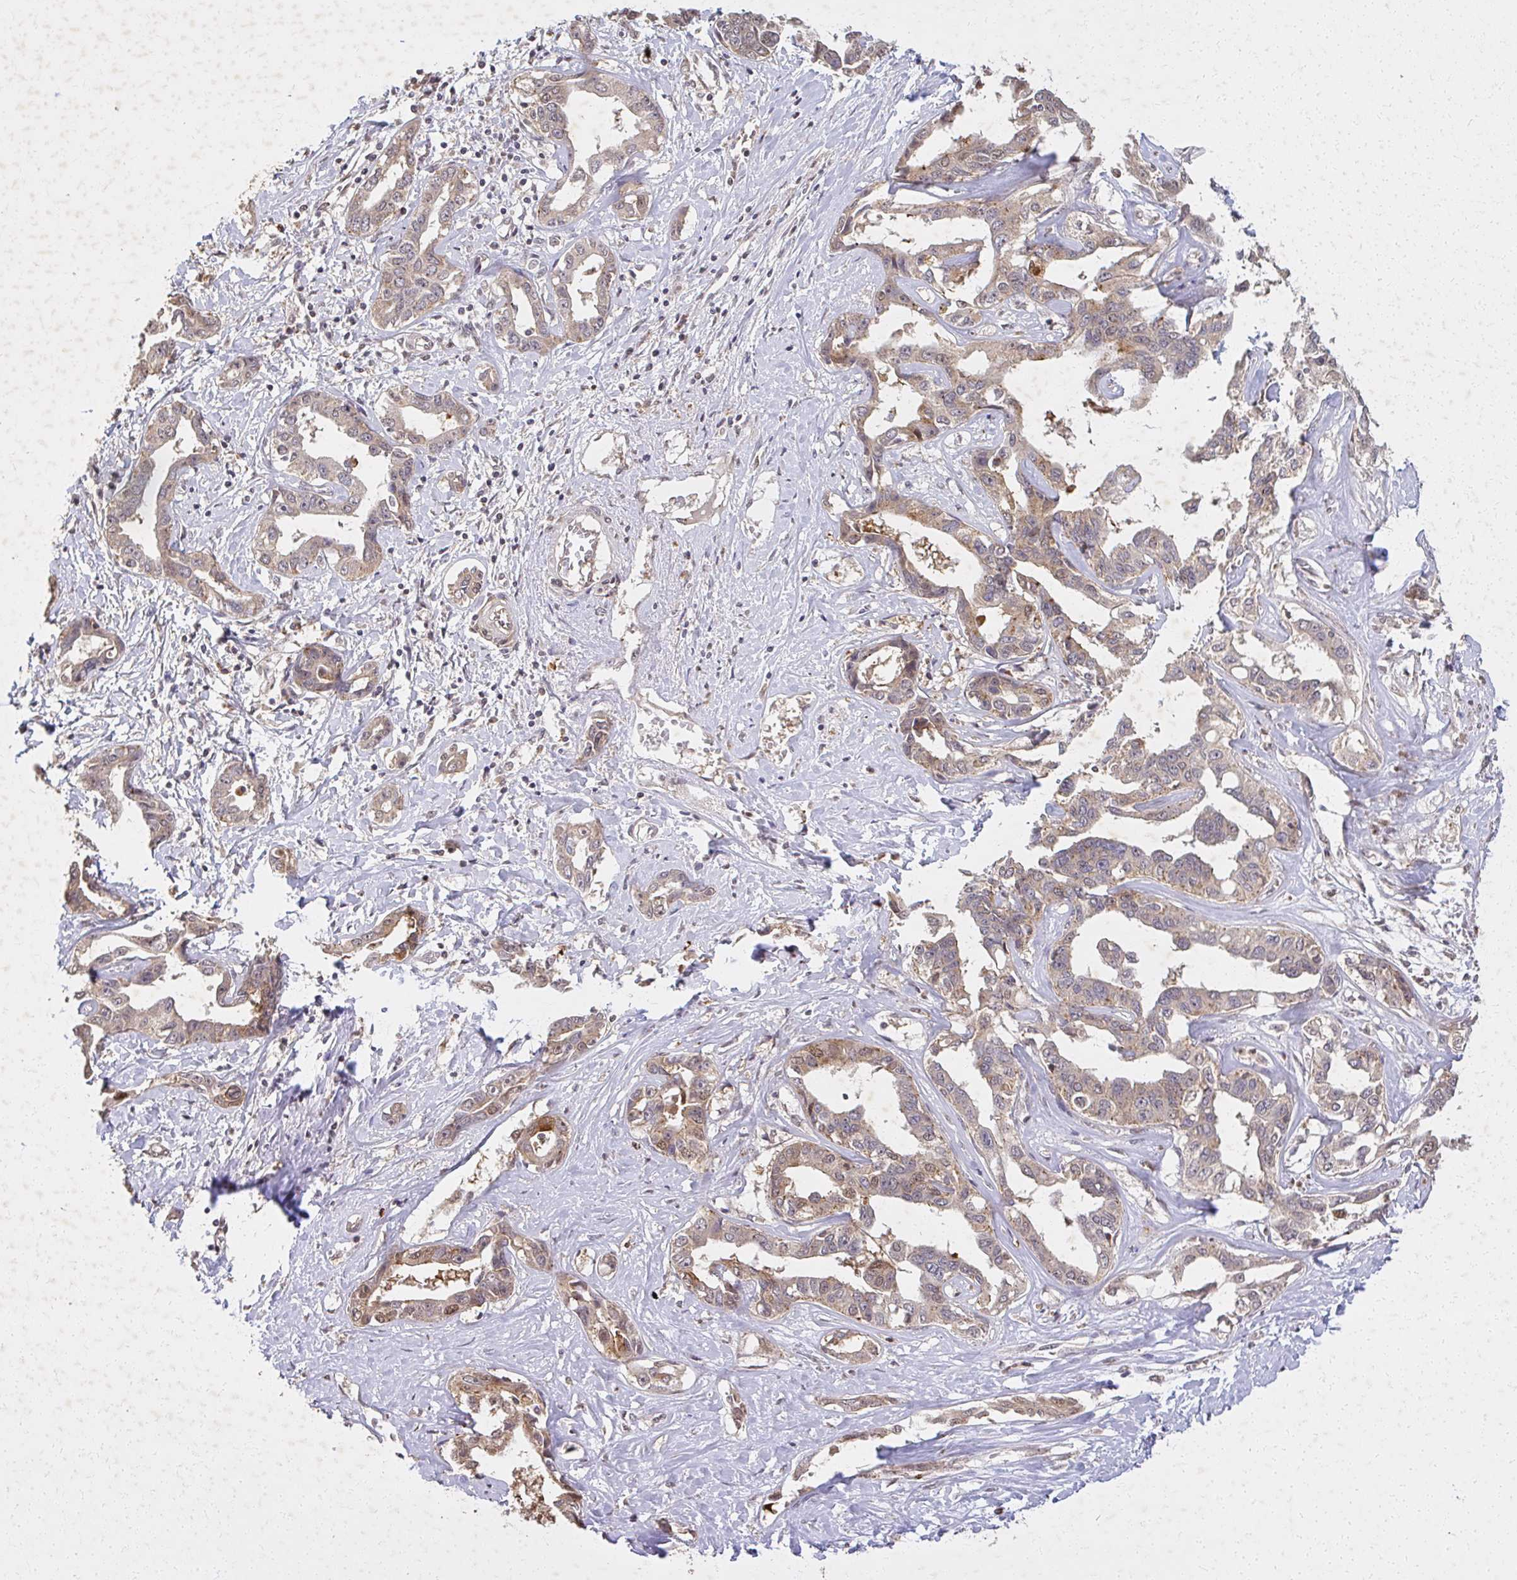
{"staining": {"intensity": "weak", "quantity": "25%-75%", "location": "cytoplasmic/membranous"}, "tissue": "liver cancer", "cell_type": "Tumor cells", "image_type": "cancer", "snomed": [{"axis": "morphology", "description": "Cholangiocarcinoma"}, {"axis": "topography", "description": "Liver"}], "caption": "Immunohistochemistry (IHC) of human cholangiocarcinoma (liver) exhibits low levels of weak cytoplasmic/membranous positivity in approximately 25%-75% of tumor cells. Ihc stains the protein in brown and the nuclei are stained blue.", "gene": "LARS2", "patient": {"sex": "male", "age": 59}}